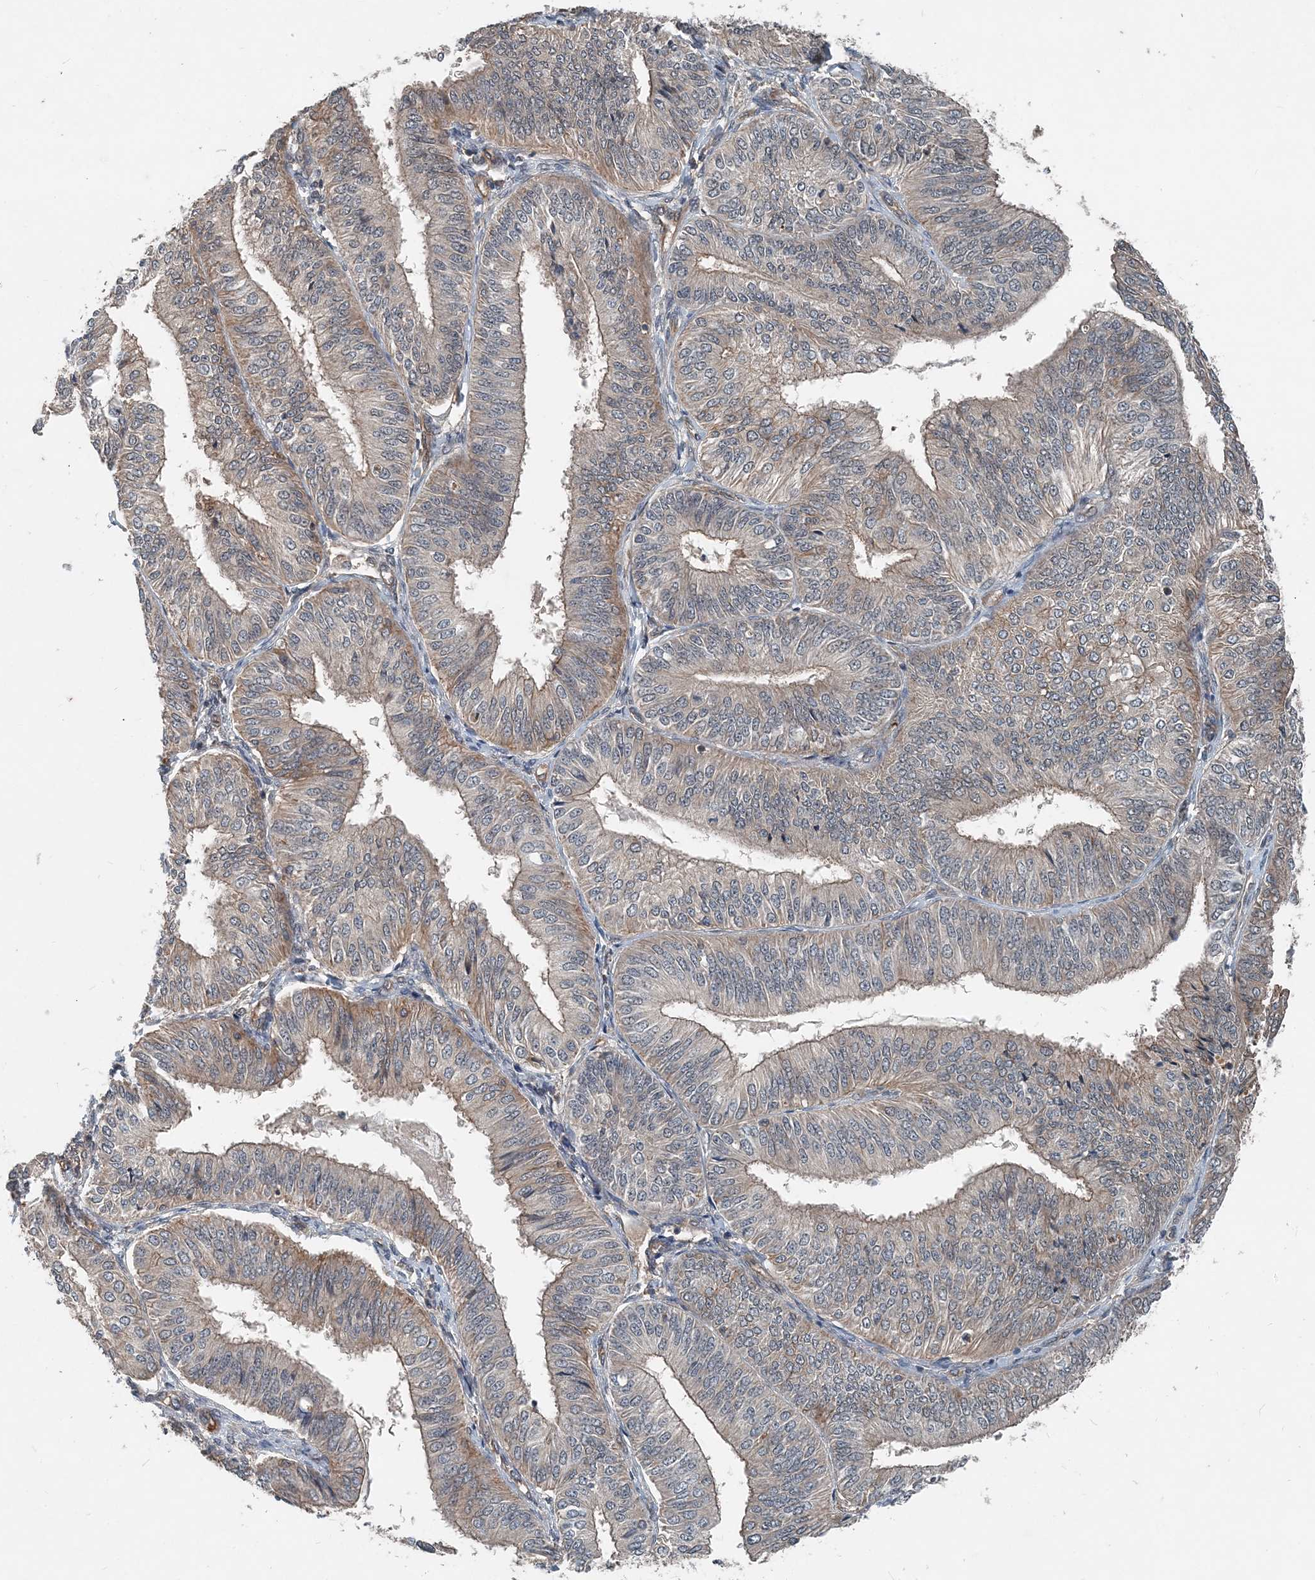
{"staining": {"intensity": "weak", "quantity": "25%-75%", "location": "cytoplasmic/membranous"}, "tissue": "endometrial cancer", "cell_type": "Tumor cells", "image_type": "cancer", "snomed": [{"axis": "morphology", "description": "Adenocarcinoma, NOS"}, {"axis": "topography", "description": "Endometrium"}], "caption": "Immunohistochemical staining of endometrial cancer shows low levels of weak cytoplasmic/membranous protein expression in approximately 25%-75% of tumor cells. The staining is performed using DAB (3,3'-diaminobenzidine) brown chromogen to label protein expression. The nuclei are counter-stained blue using hematoxylin.", "gene": "SMPD3", "patient": {"sex": "female", "age": 58}}